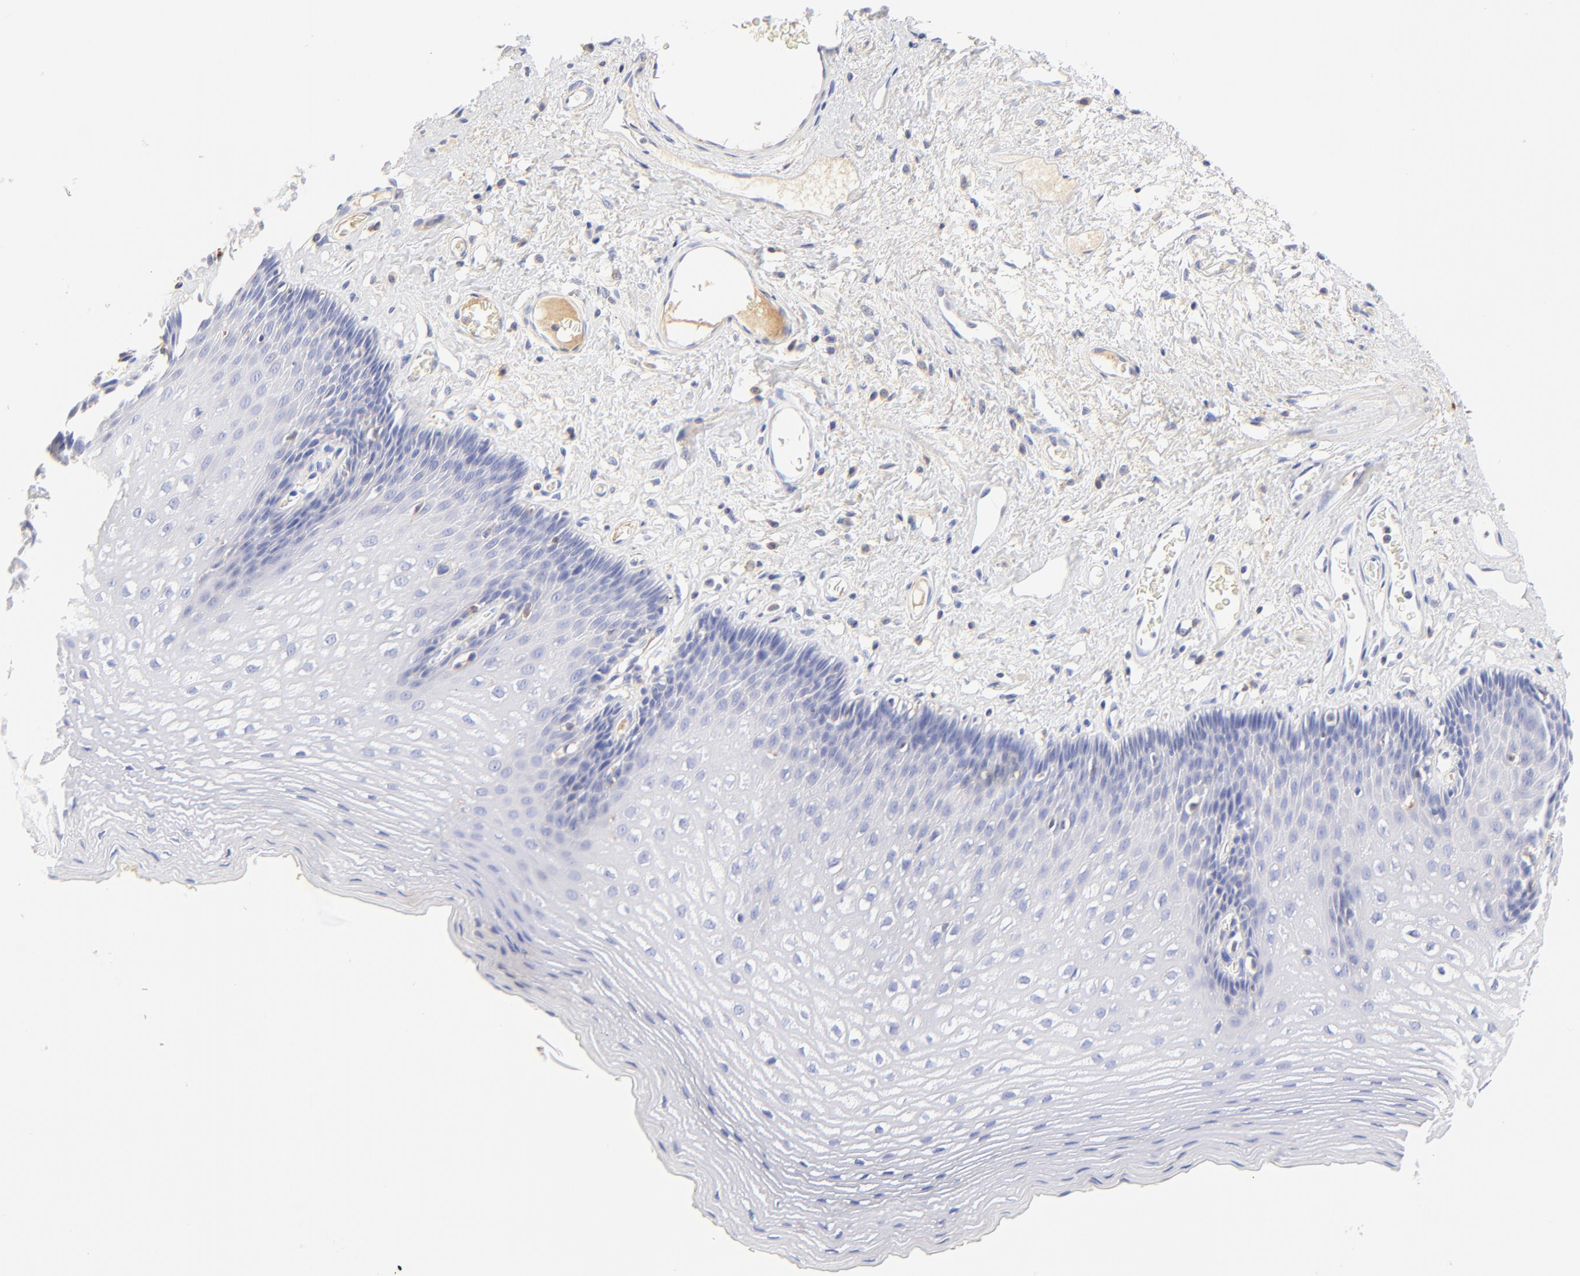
{"staining": {"intensity": "negative", "quantity": "none", "location": "none"}, "tissue": "esophagus", "cell_type": "Squamous epithelial cells", "image_type": "normal", "snomed": [{"axis": "morphology", "description": "Normal tissue, NOS"}, {"axis": "topography", "description": "Esophagus"}], "caption": "High power microscopy photomicrograph of an IHC micrograph of unremarkable esophagus, revealing no significant staining in squamous epithelial cells.", "gene": "MDGA2", "patient": {"sex": "female", "age": 70}}